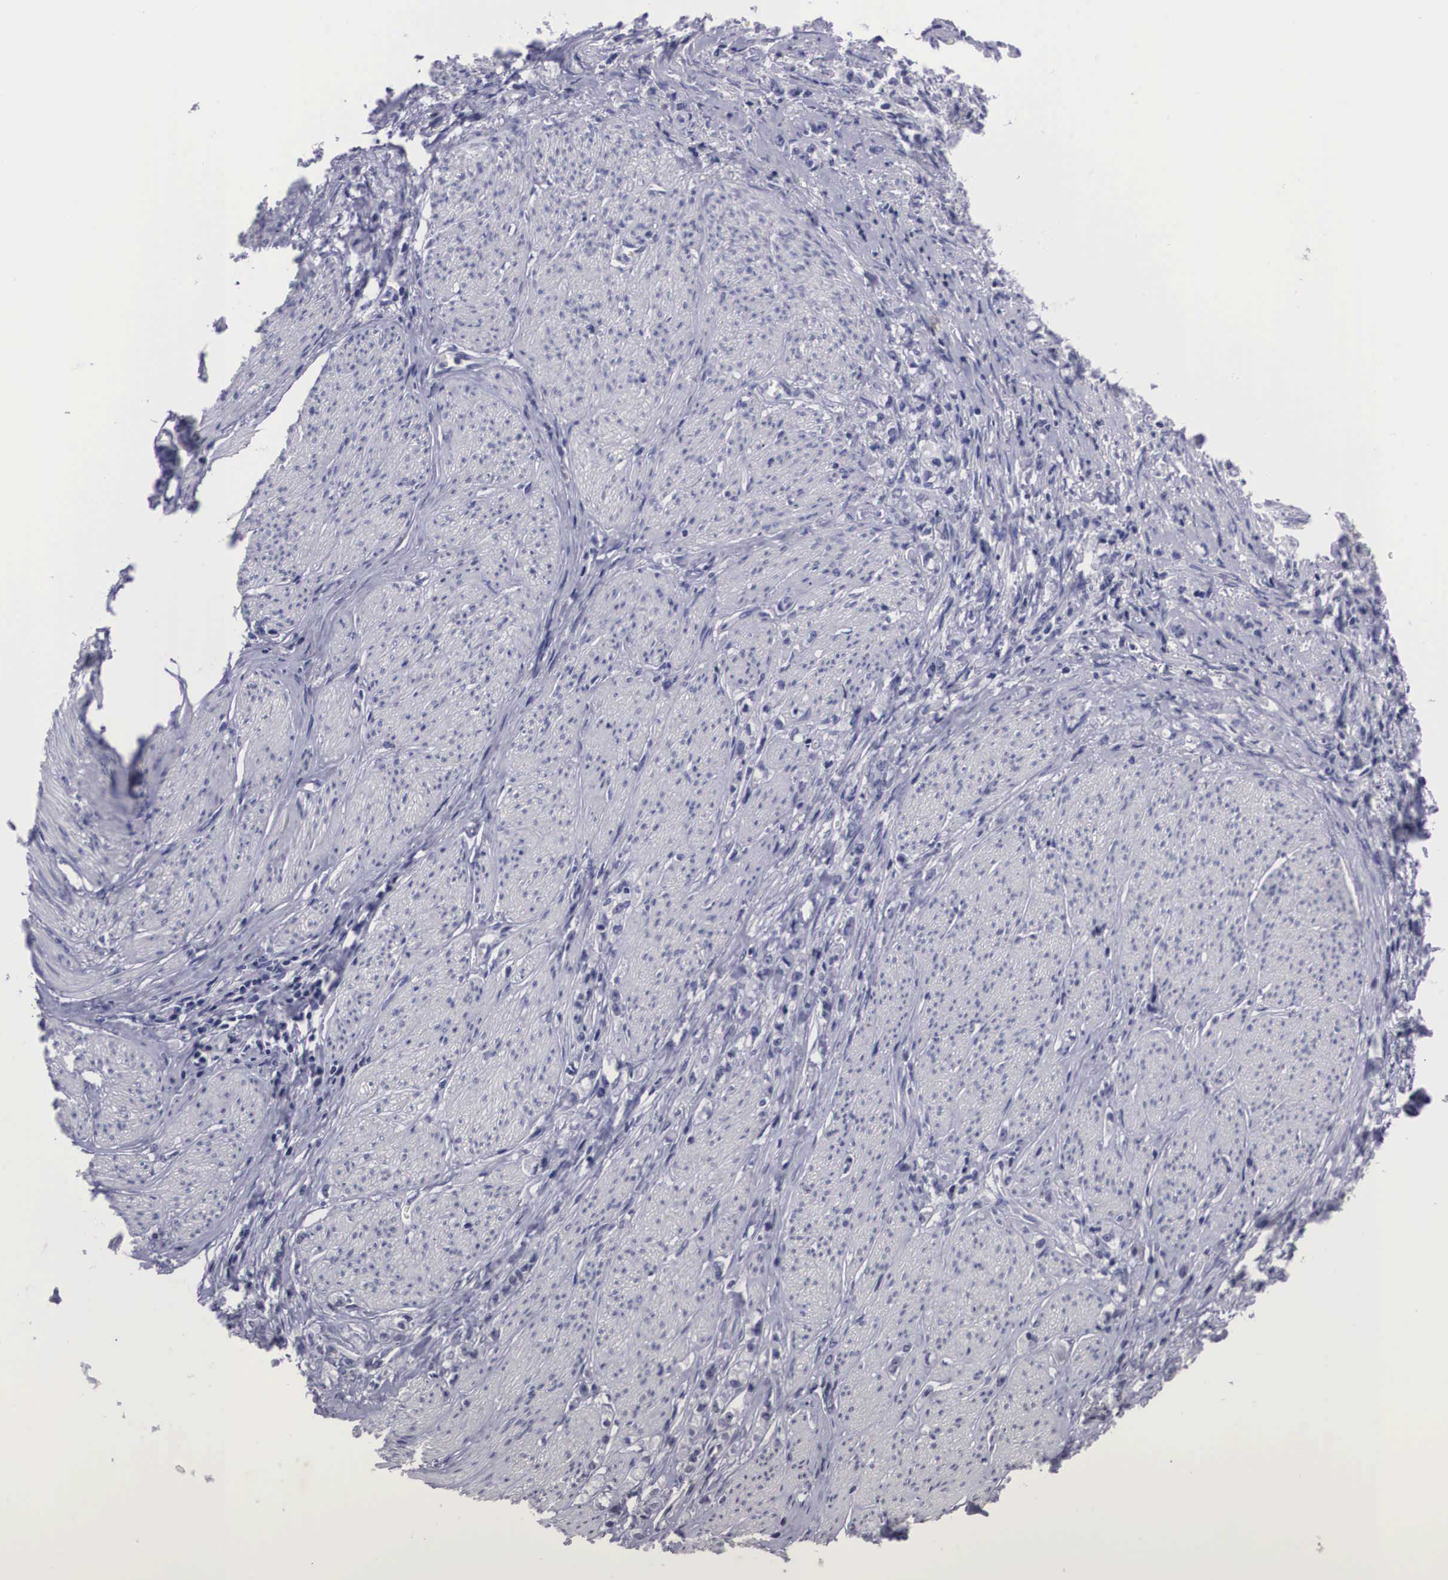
{"staining": {"intensity": "negative", "quantity": "none", "location": "none"}, "tissue": "stomach cancer", "cell_type": "Tumor cells", "image_type": "cancer", "snomed": [{"axis": "morphology", "description": "Adenocarcinoma, NOS"}, {"axis": "topography", "description": "Stomach"}], "caption": "This micrograph is of stomach adenocarcinoma stained with immunohistochemistry (IHC) to label a protein in brown with the nuclei are counter-stained blue. There is no positivity in tumor cells.", "gene": "C22orf31", "patient": {"sex": "male", "age": 72}}